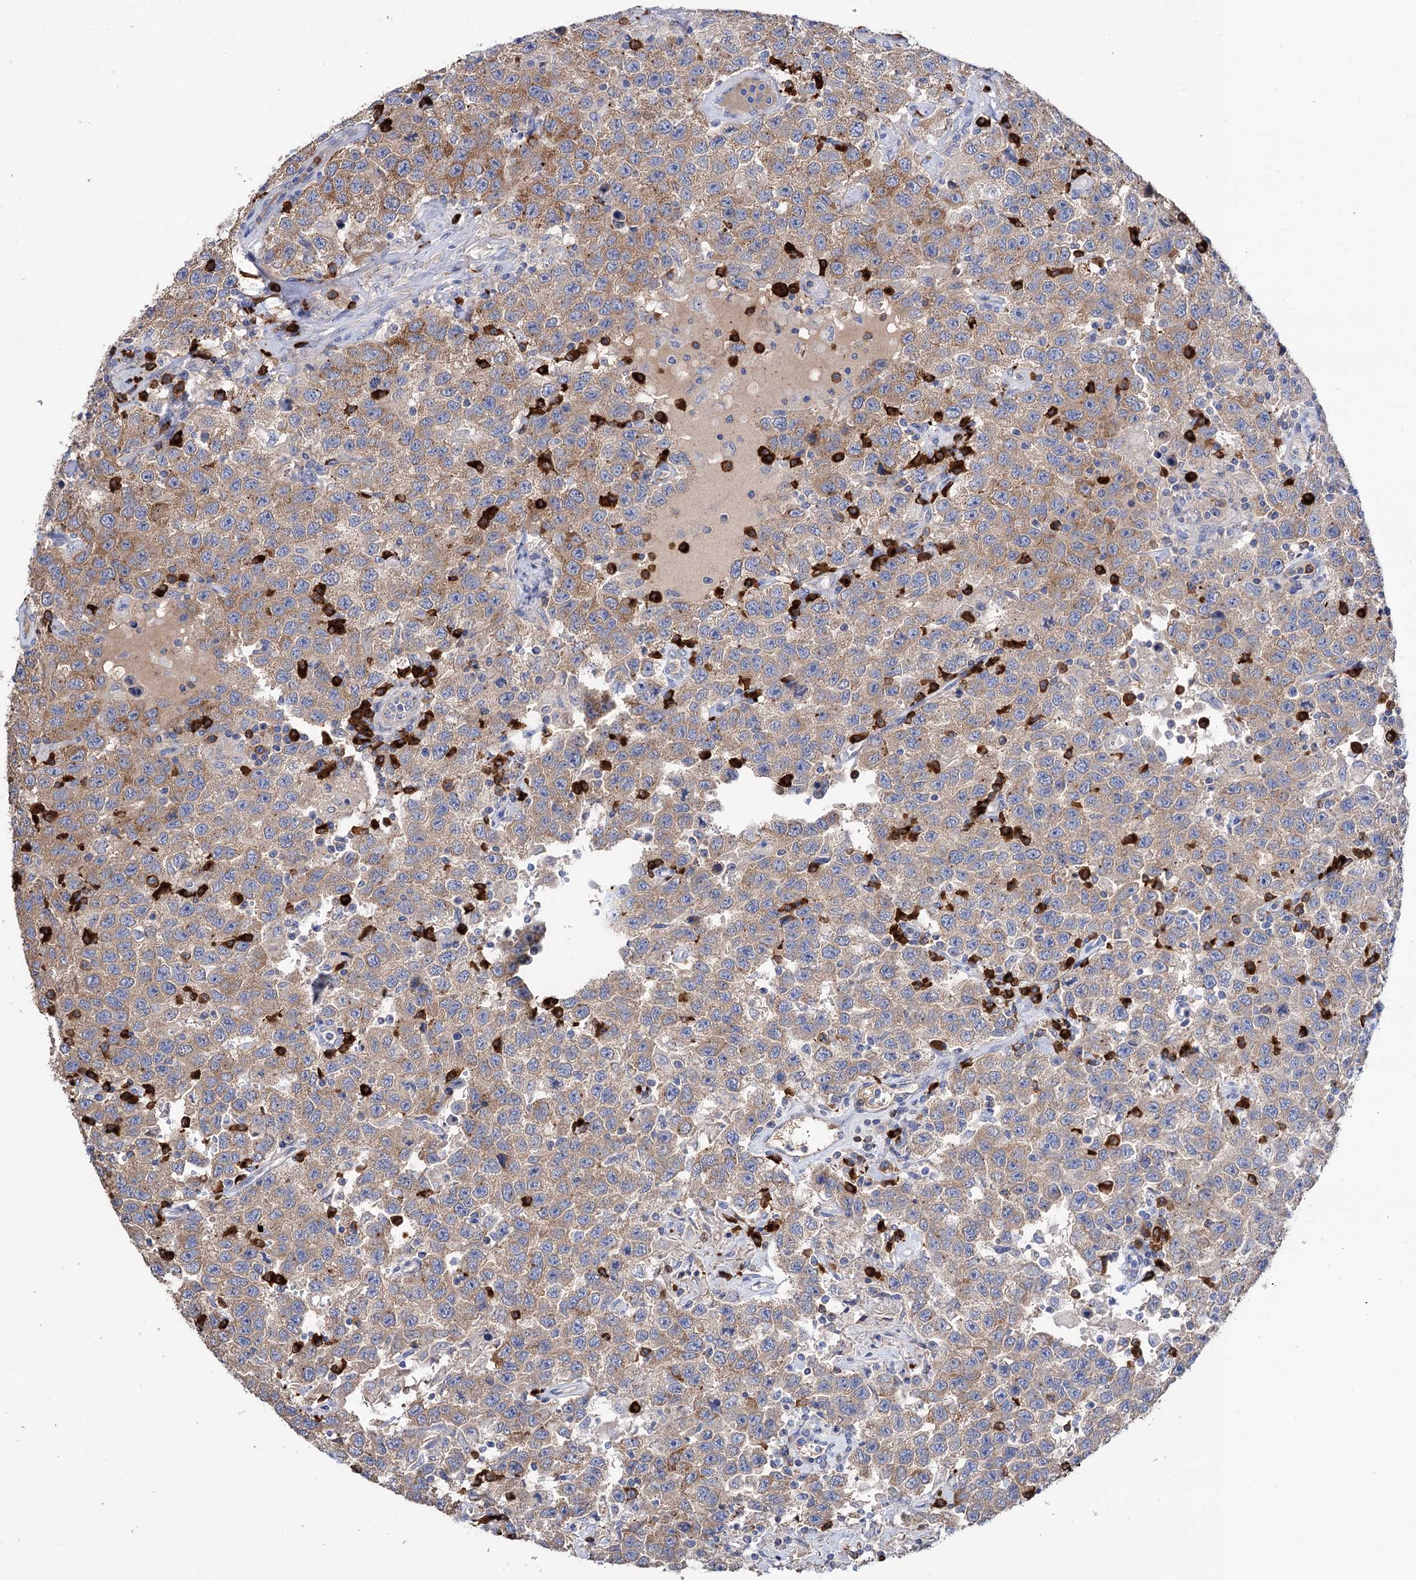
{"staining": {"intensity": "moderate", "quantity": ">75%", "location": "cytoplasmic/membranous"}, "tissue": "testis cancer", "cell_type": "Tumor cells", "image_type": "cancer", "snomed": [{"axis": "morphology", "description": "Seminoma, NOS"}, {"axis": "topography", "description": "Testis"}], "caption": "IHC image of testis cancer (seminoma) stained for a protein (brown), which displays medium levels of moderate cytoplasmic/membranous staining in approximately >75% of tumor cells.", "gene": "BBS4", "patient": {"sex": "male", "age": 41}}